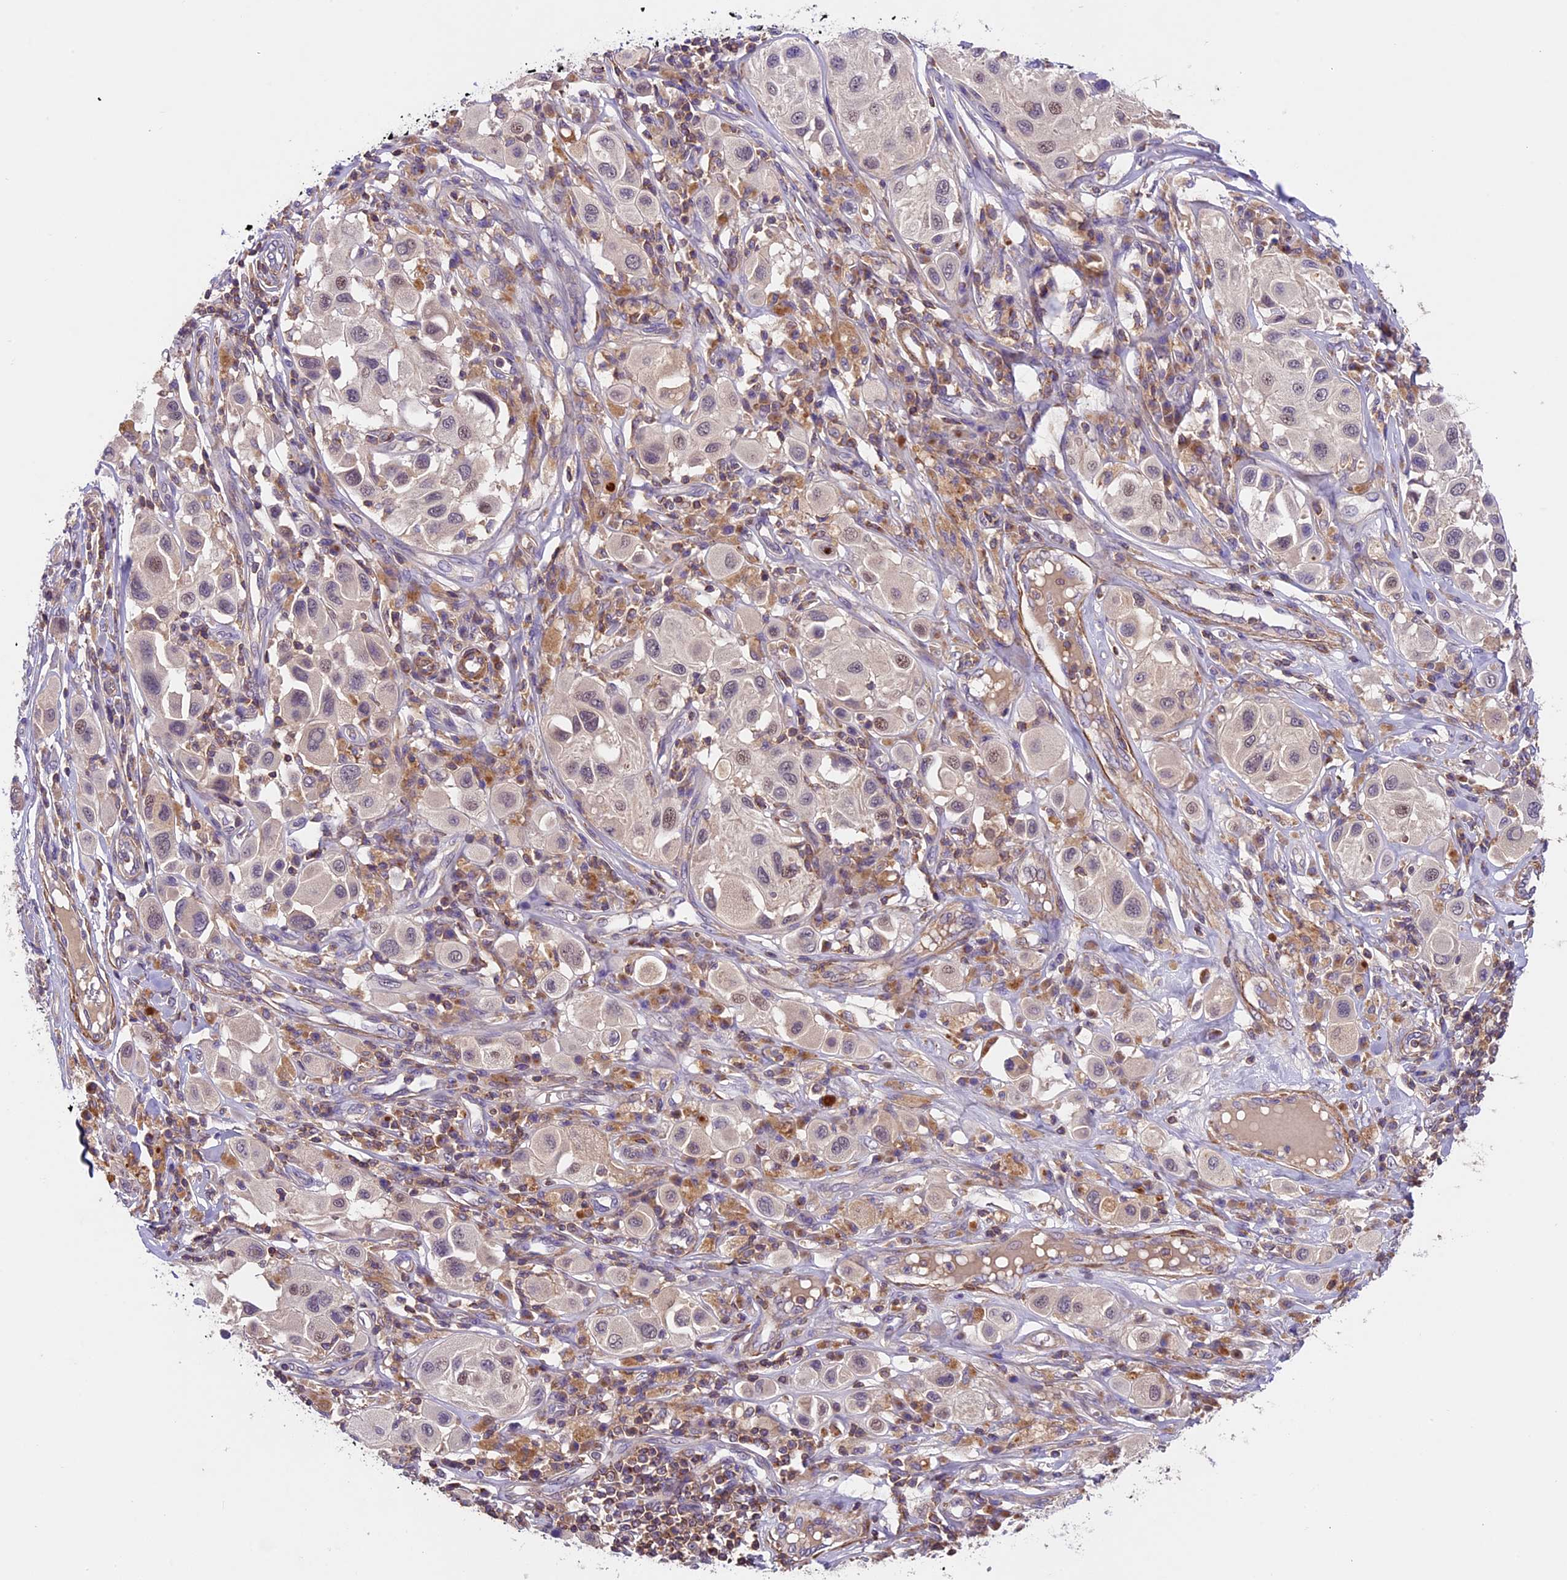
{"staining": {"intensity": "weak", "quantity": "<25%", "location": "nuclear"}, "tissue": "melanoma", "cell_type": "Tumor cells", "image_type": "cancer", "snomed": [{"axis": "morphology", "description": "Malignant melanoma, Metastatic site"}, {"axis": "topography", "description": "Skin"}], "caption": "The micrograph exhibits no staining of tumor cells in malignant melanoma (metastatic site).", "gene": "TBC1D1", "patient": {"sex": "male", "age": 41}}